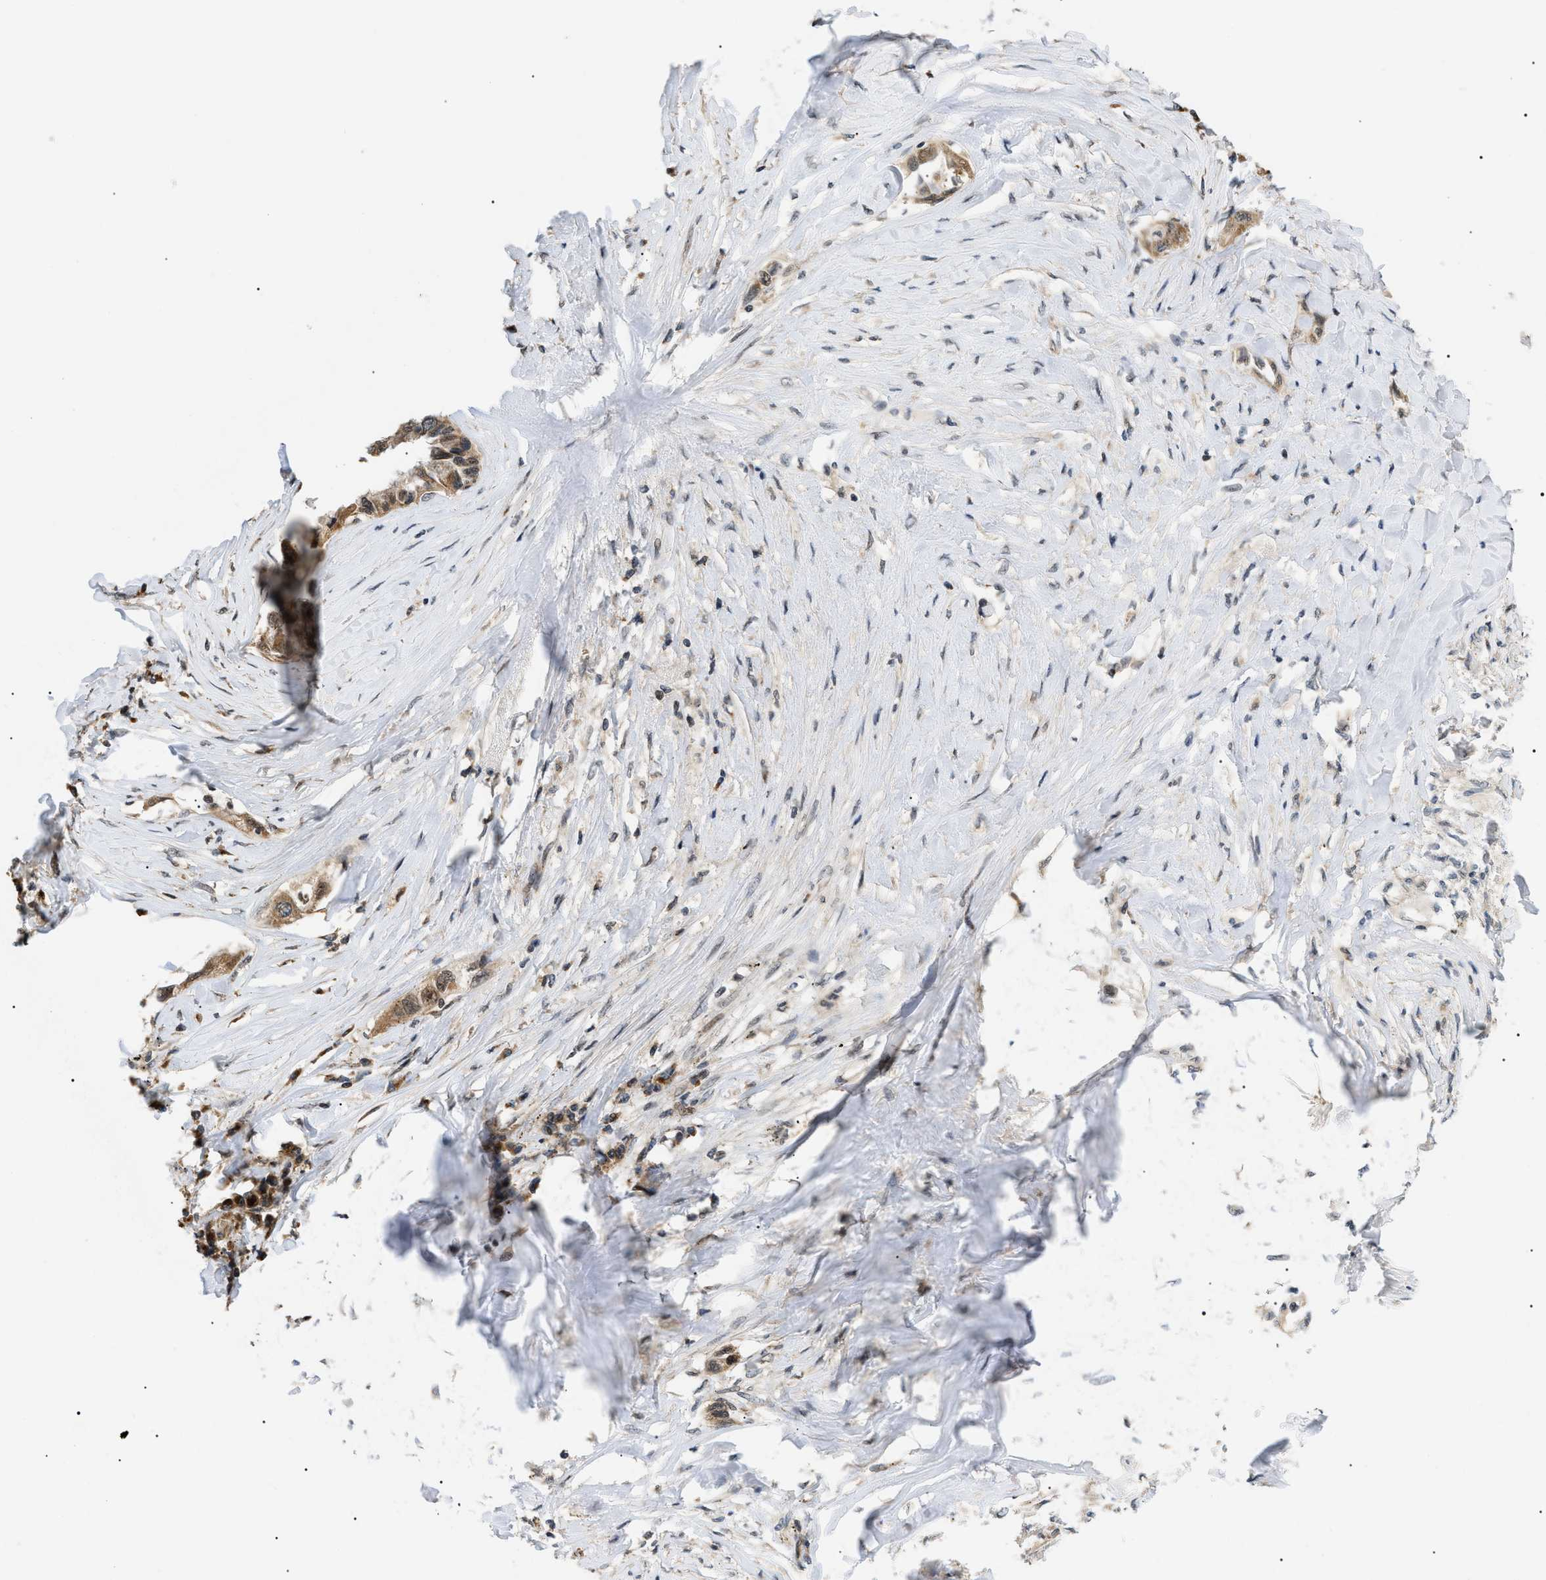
{"staining": {"intensity": "moderate", "quantity": ">75%", "location": "cytoplasmic/membranous"}, "tissue": "lung cancer", "cell_type": "Tumor cells", "image_type": "cancer", "snomed": [{"axis": "morphology", "description": "Adenocarcinoma, NOS"}, {"axis": "topography", "description": "Lung"}], "caption": "Lung cancer (adenocarcinoma) stained with a protein marker shows moderate staining in tumor cells.", "gene": "ZBTB11", "patient": {"sex": "female", "age": 51}}